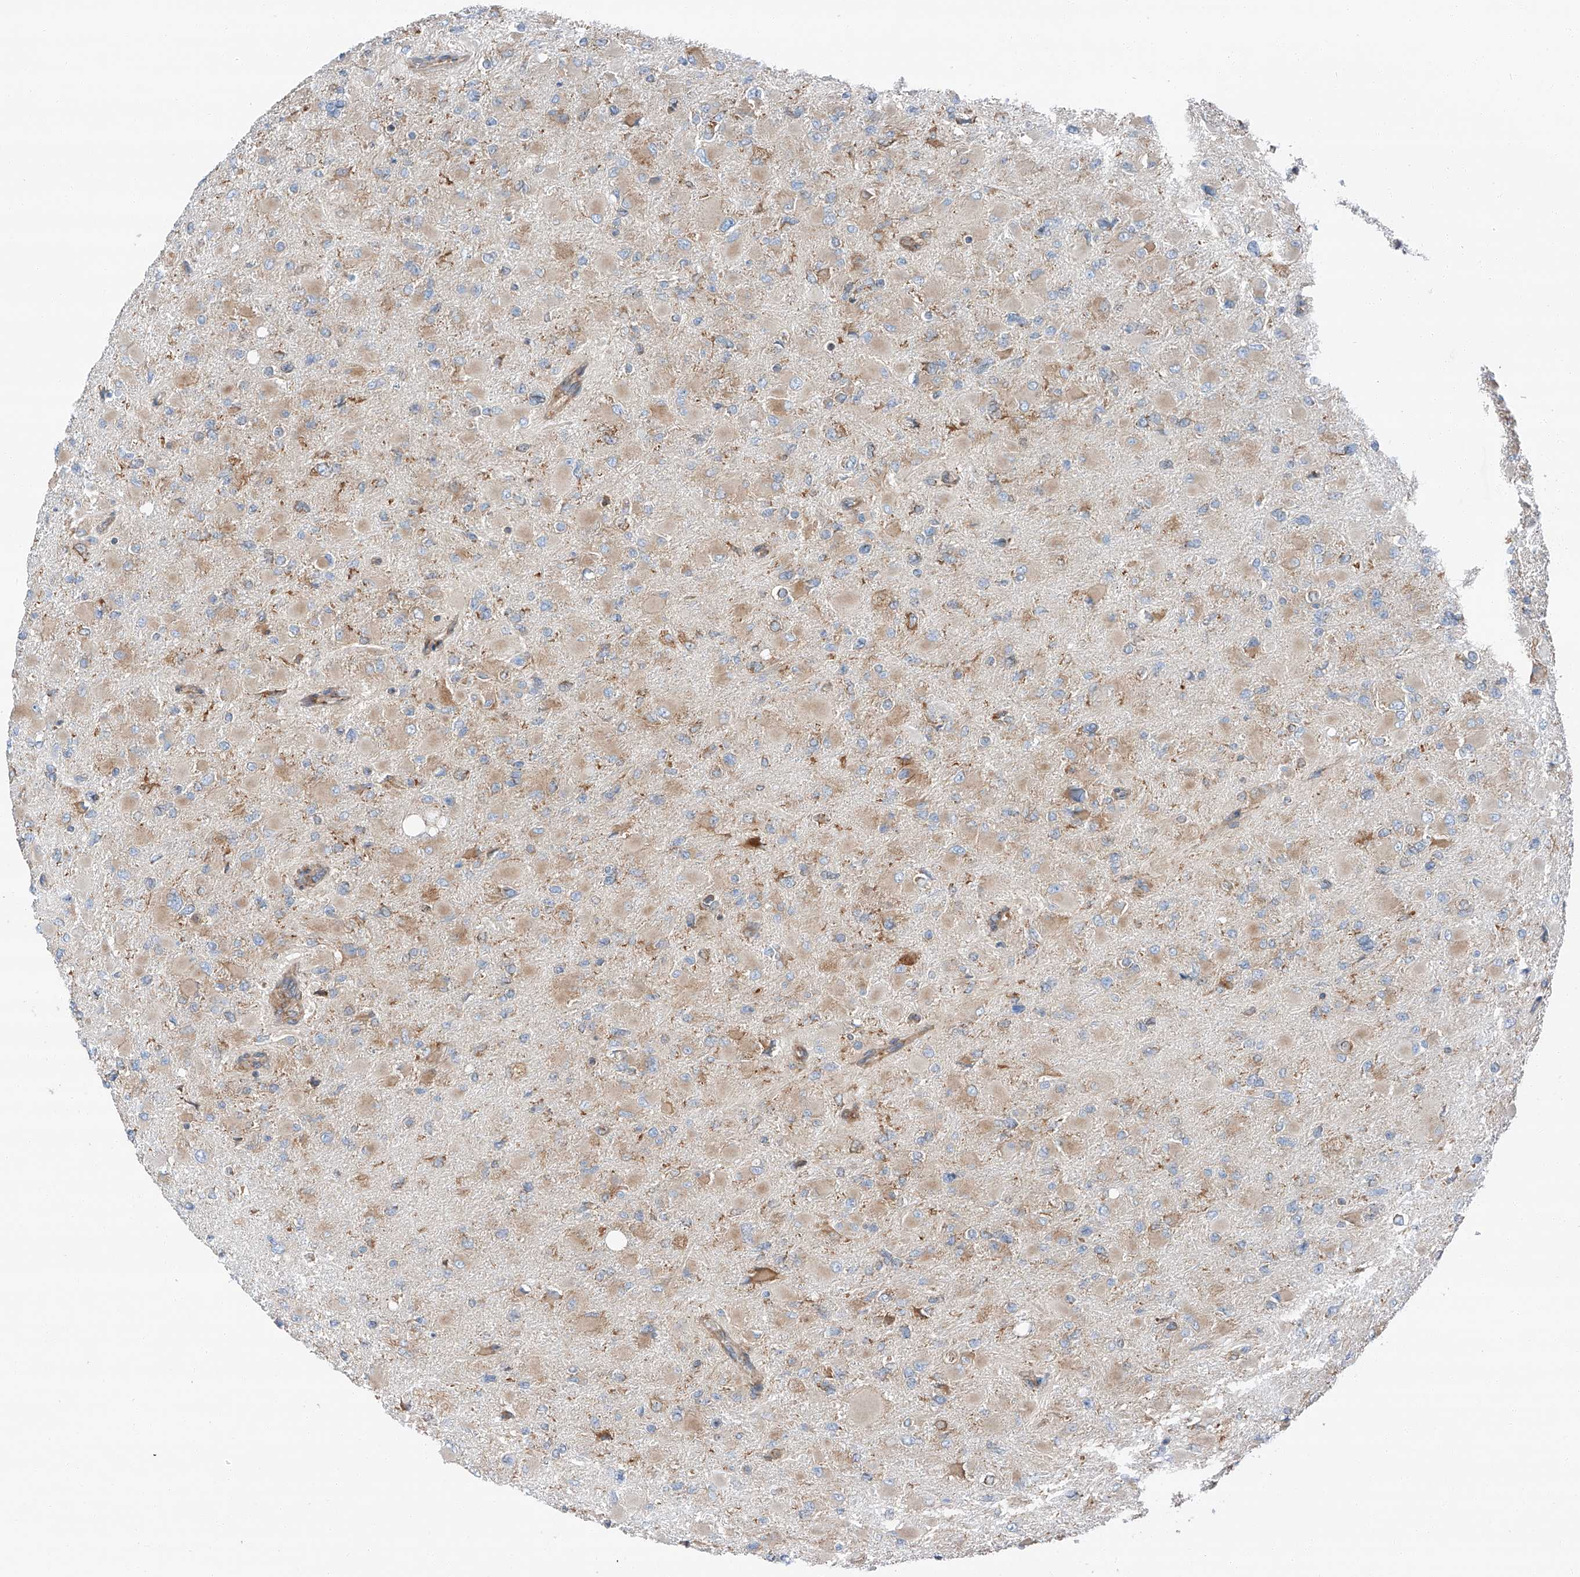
{"staining": {"intensity": "weak", "quantity": "25%-75%", "location": "cytoplasmic/membranous"}, "tissue": "glioma", "cell_type": "Tumor cells", "image_type": "cancer", "snomed": [{"axis": "morphology", "description": "Glioma, malignant, High grade"}, {"axis": "topography", "description": "Cerebral cortex"}], "caption": "Tumor cells display low levels of weak cytoplasmic/membranous staining in about 25%-75% of cells in human high-grade glioma (malignant).", "gene": "ZC3H15", "patient": {"sex": "female", "age": 36}}